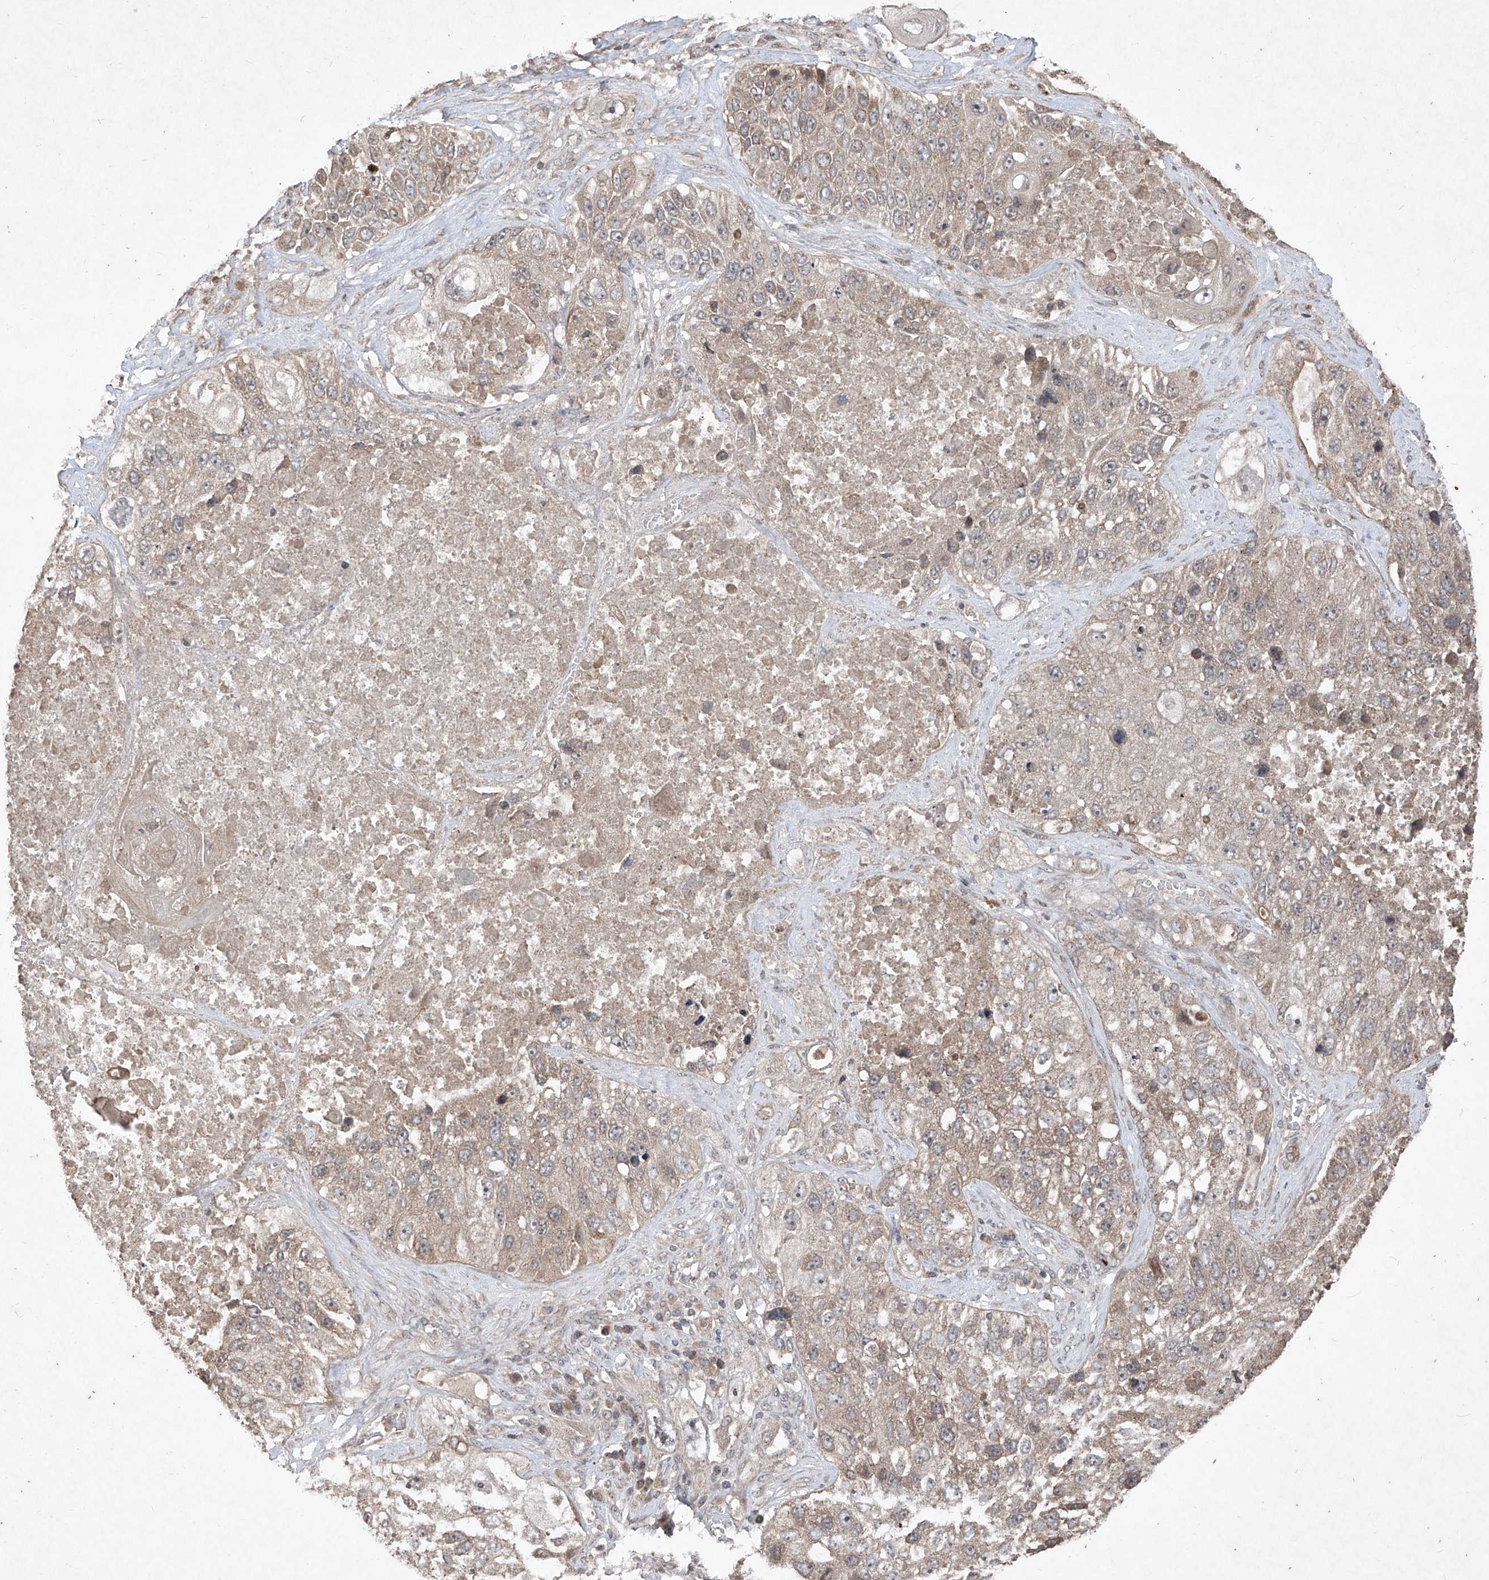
{"staining": {"intensity": "weak", "quantity": ">75%", "location": "cytoplasmic/membranous"}, "tissue": "lung cancer", "cell_type": "Tumor cells", "image_type": "cancer", "snomed": [{"axis": "morphology", "description": "Squamous cell carcinoma, NOS"}, {"axis": "topography", "description": "Lung"}], "caption": "Immunohistochemistry image of neoplastic tissue: human lung squamous cell carcinoma stained using IHC shows low levels of weak protein expression localized specifically in the cytoplasmic/membranous of tumor cells, appearing as a cytoplasmic/membranous brown color.", "gene": "ABCD3", "patient": {"sex": "male", "age": 61}}